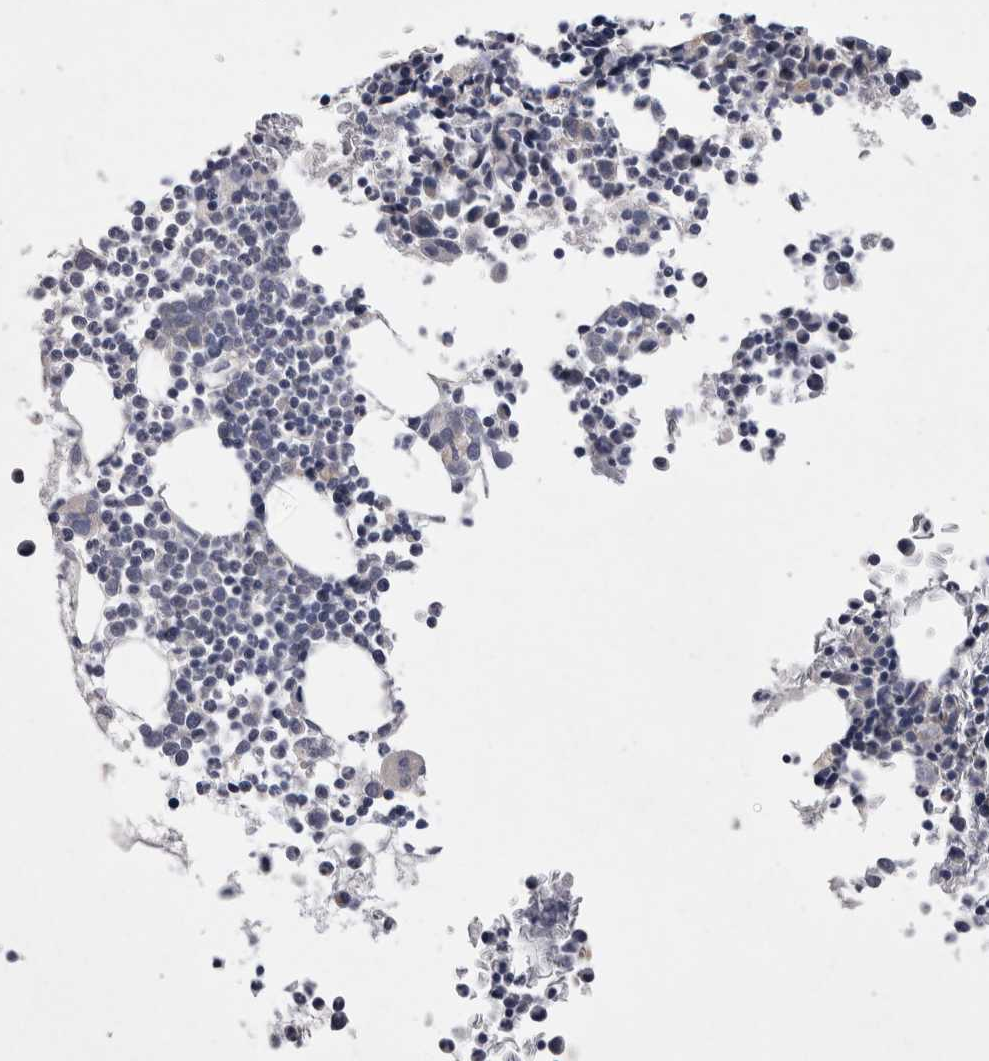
{"staining": {"intensity": "negative", "quantity": "none", "location": "none"}, "tissue": "bone marrow", "cell_type": "Hematopoietic cells", "image_type": "normal", "snomed": [{"axis": "morphology", "description": "Normal tissue, NOS"}, {"axis": "morphology", "description": "Inflammation, NOS"}, {"axis": "topography", "description": "Bone marrow"}], "caption": "Immunohistochemistry histopathology image of normal bone marrow: bone marrow stained with DAB shows no significant protein staining in hematopoietic cells.", "gene": "LRRC40", "patient": {"sex": "male", "age": 46}}